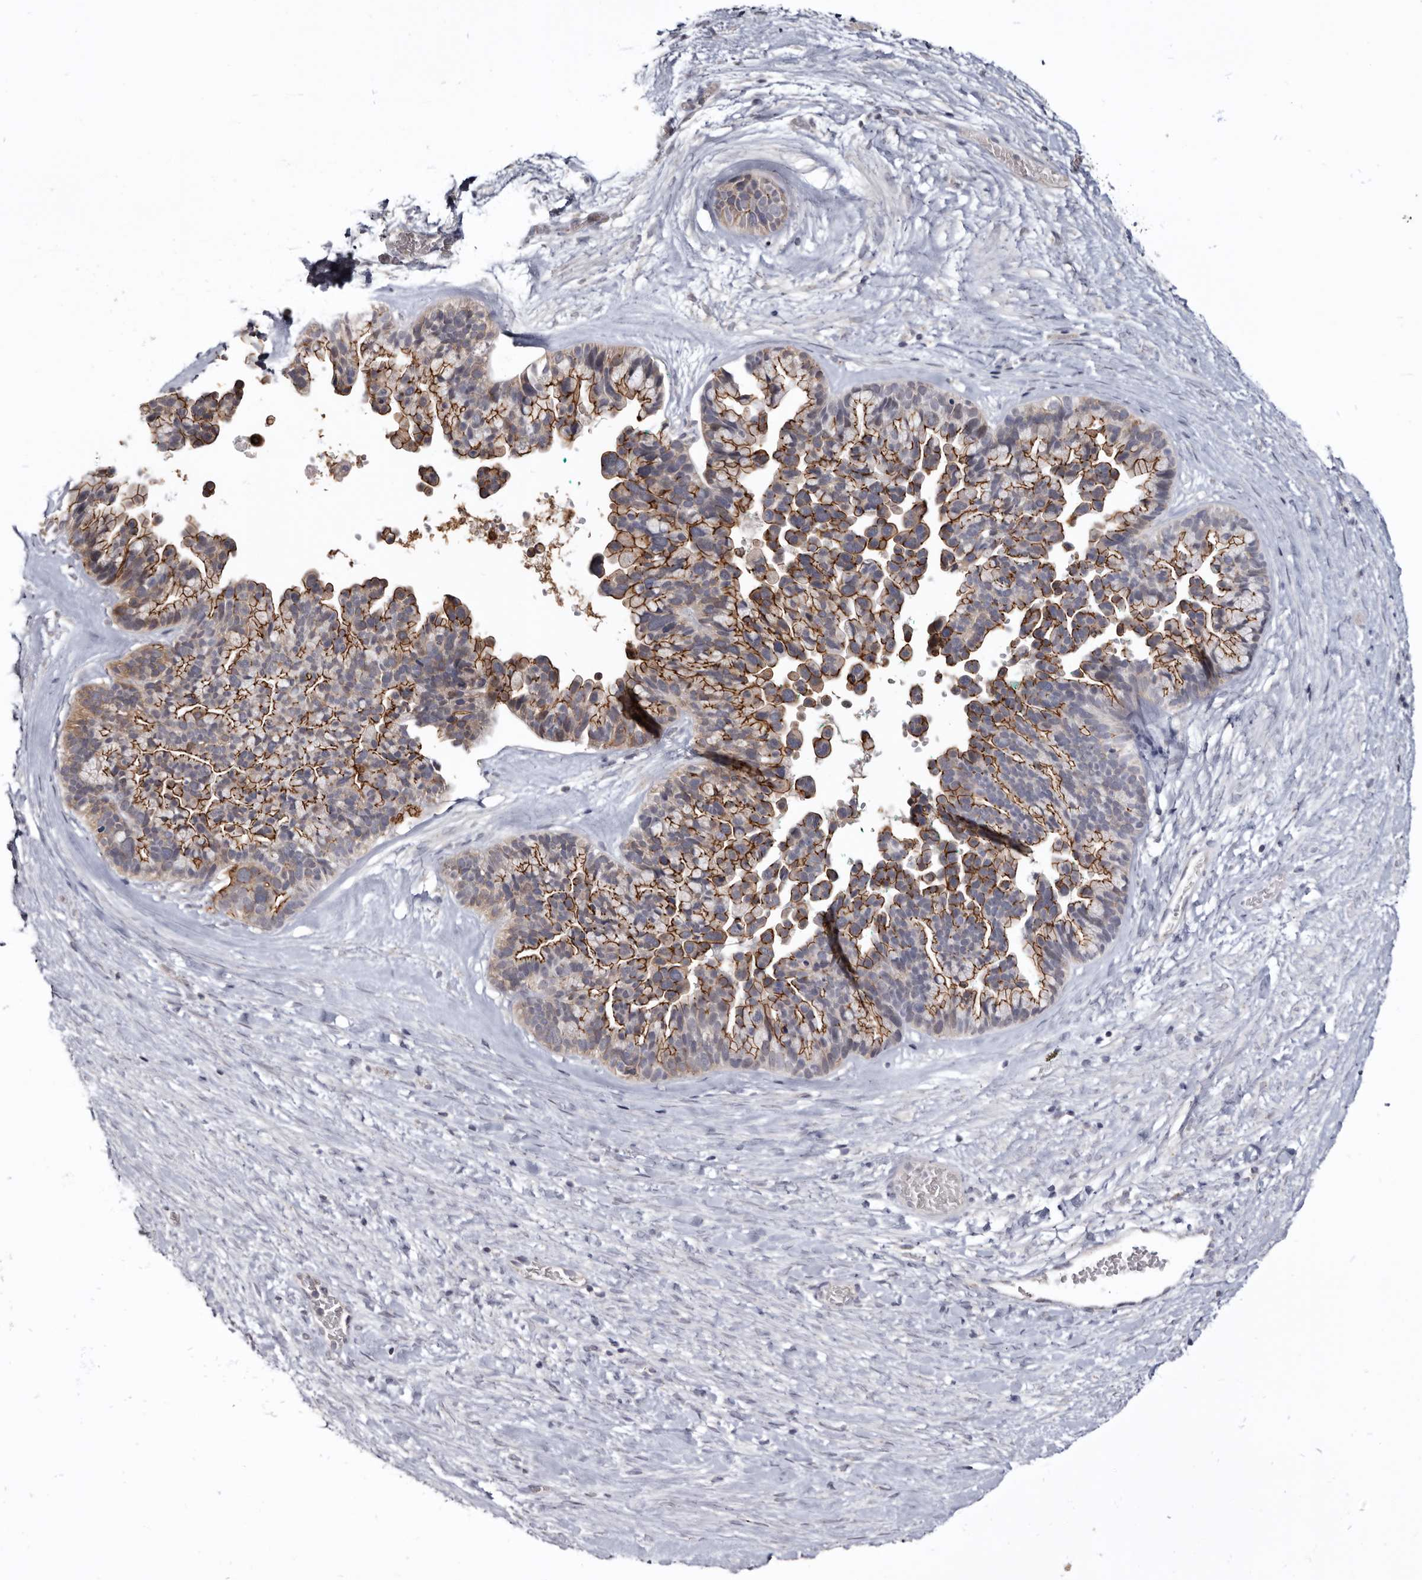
{"staining": {"intensity": "strong", "quantity": ">75%", "location": "cytoplasmic/membranous"}, "tissue": "ovarian cancer", "cell_type": "Tumor cells", "image_type": "cancer", "snomed": [{"axis": "morphology", "description": "Cystadenocarcinoma, serous, NOS"}, {"axis": "topography", "description": "Ovary"}], "caption": "Ovarian cancer stained with a brown dye exhibits strong cytoplasmic/membranous positive staining in about >75% of tumor cells.", "gene": "CGN", "patient": {"sex": "female", "age": 56}}